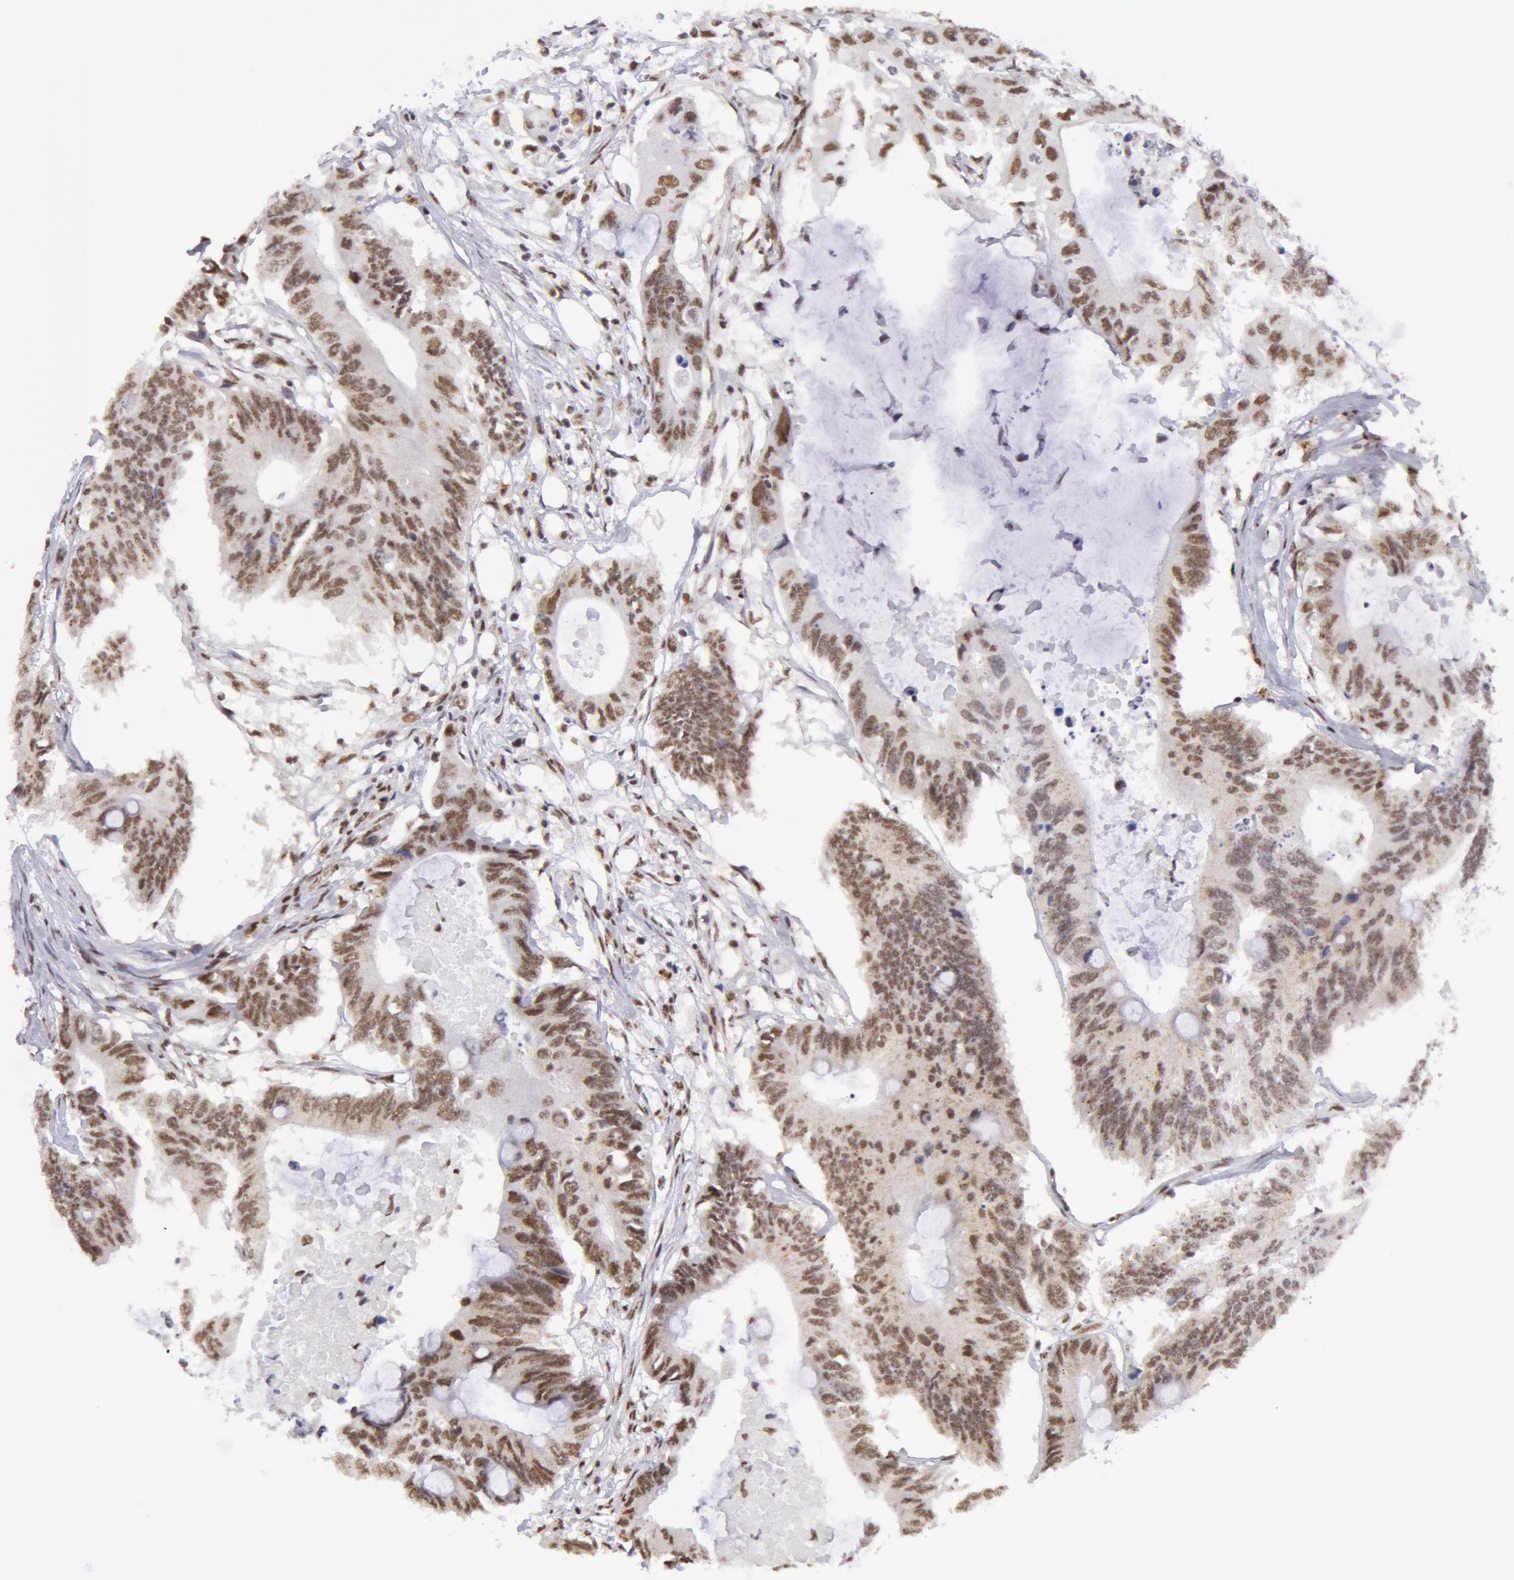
{"staining": {"intensity": "moderate", "quantity": ">75%", "location": "nuclear"}, "tissue": "colorectal cancer", "cell_type": "Tumor cells", "image_type": "cancer", "snomed": [{"axis": "morphology", "description": "Adenocarcinoma, NOS"}, {"axis": "topography", "description": "Colon"}], "caption": "Tumor cells reveal medium levels of moderate nuclear staining in about >75% of cells in human colorectal cancer. (Stains: DAB (3,3'-diaminobenzidine) in brown, nuclei in blue, Microscopy: brightfield microscopy at high magnification).", "gene": "VRTN", "patient": {"sex": "male", "age": 71}}